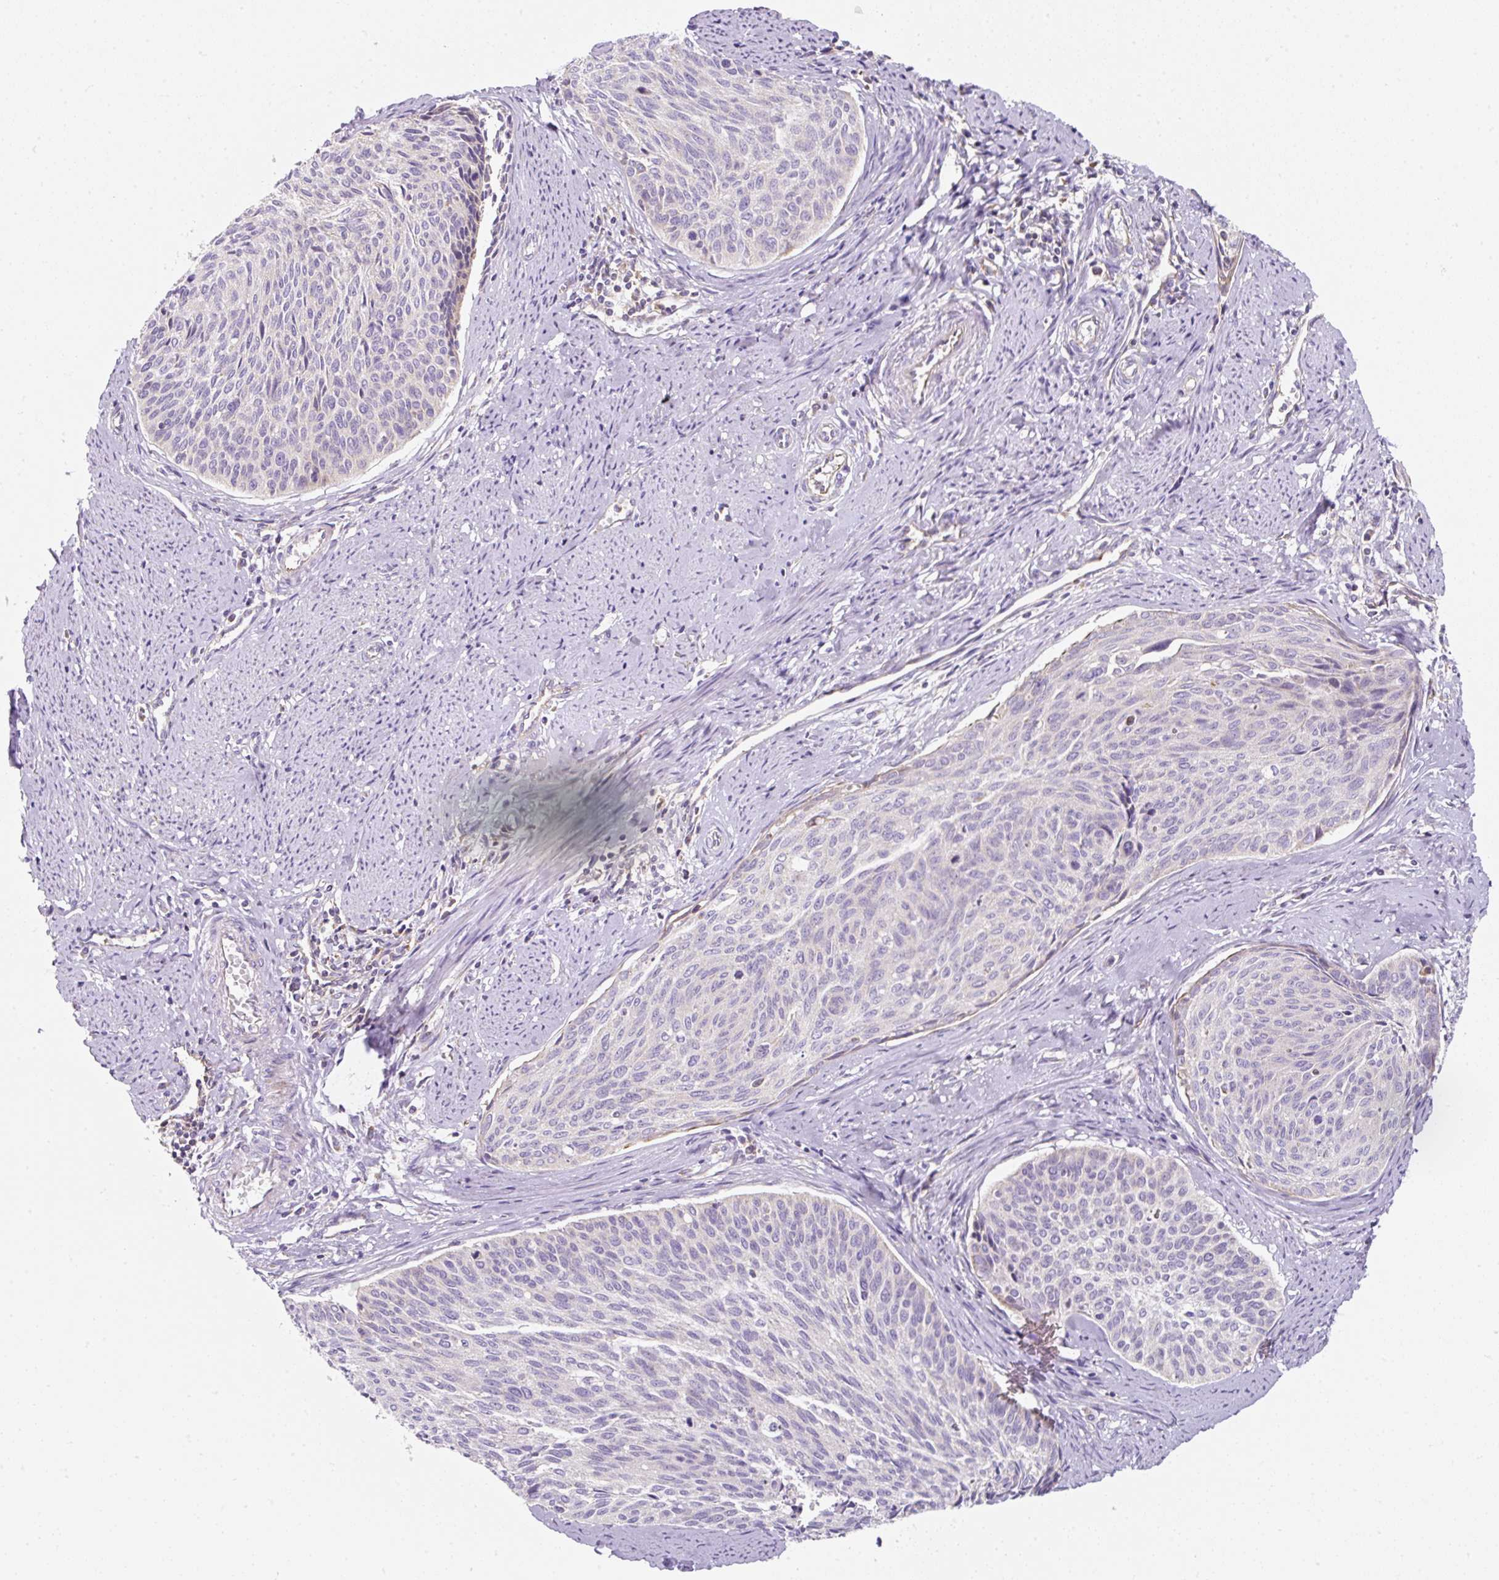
{"staining": {"intensity": "negative", "quantity": "none", "location": "none"}, "tissue": "cervical cancer", "cell_type": "Tumor cells", "image_type": "cancer", "snomed": [{"axis": "morphology", "description": "Squamous cell carcinoma, NOS"}, {"axis": "topography", "description": "Cervix"}], "caption": "This is a histopathology image of immunohistochemistry (IHC) staining of cervical squamous cell carcinoma, which shows no positivity in tumor cells. (Brightfield microscopy of DAB immunohistochemistry at high magnification).", "gene": "ERAP2", "patient": {"sex": "female", "age": 55}}